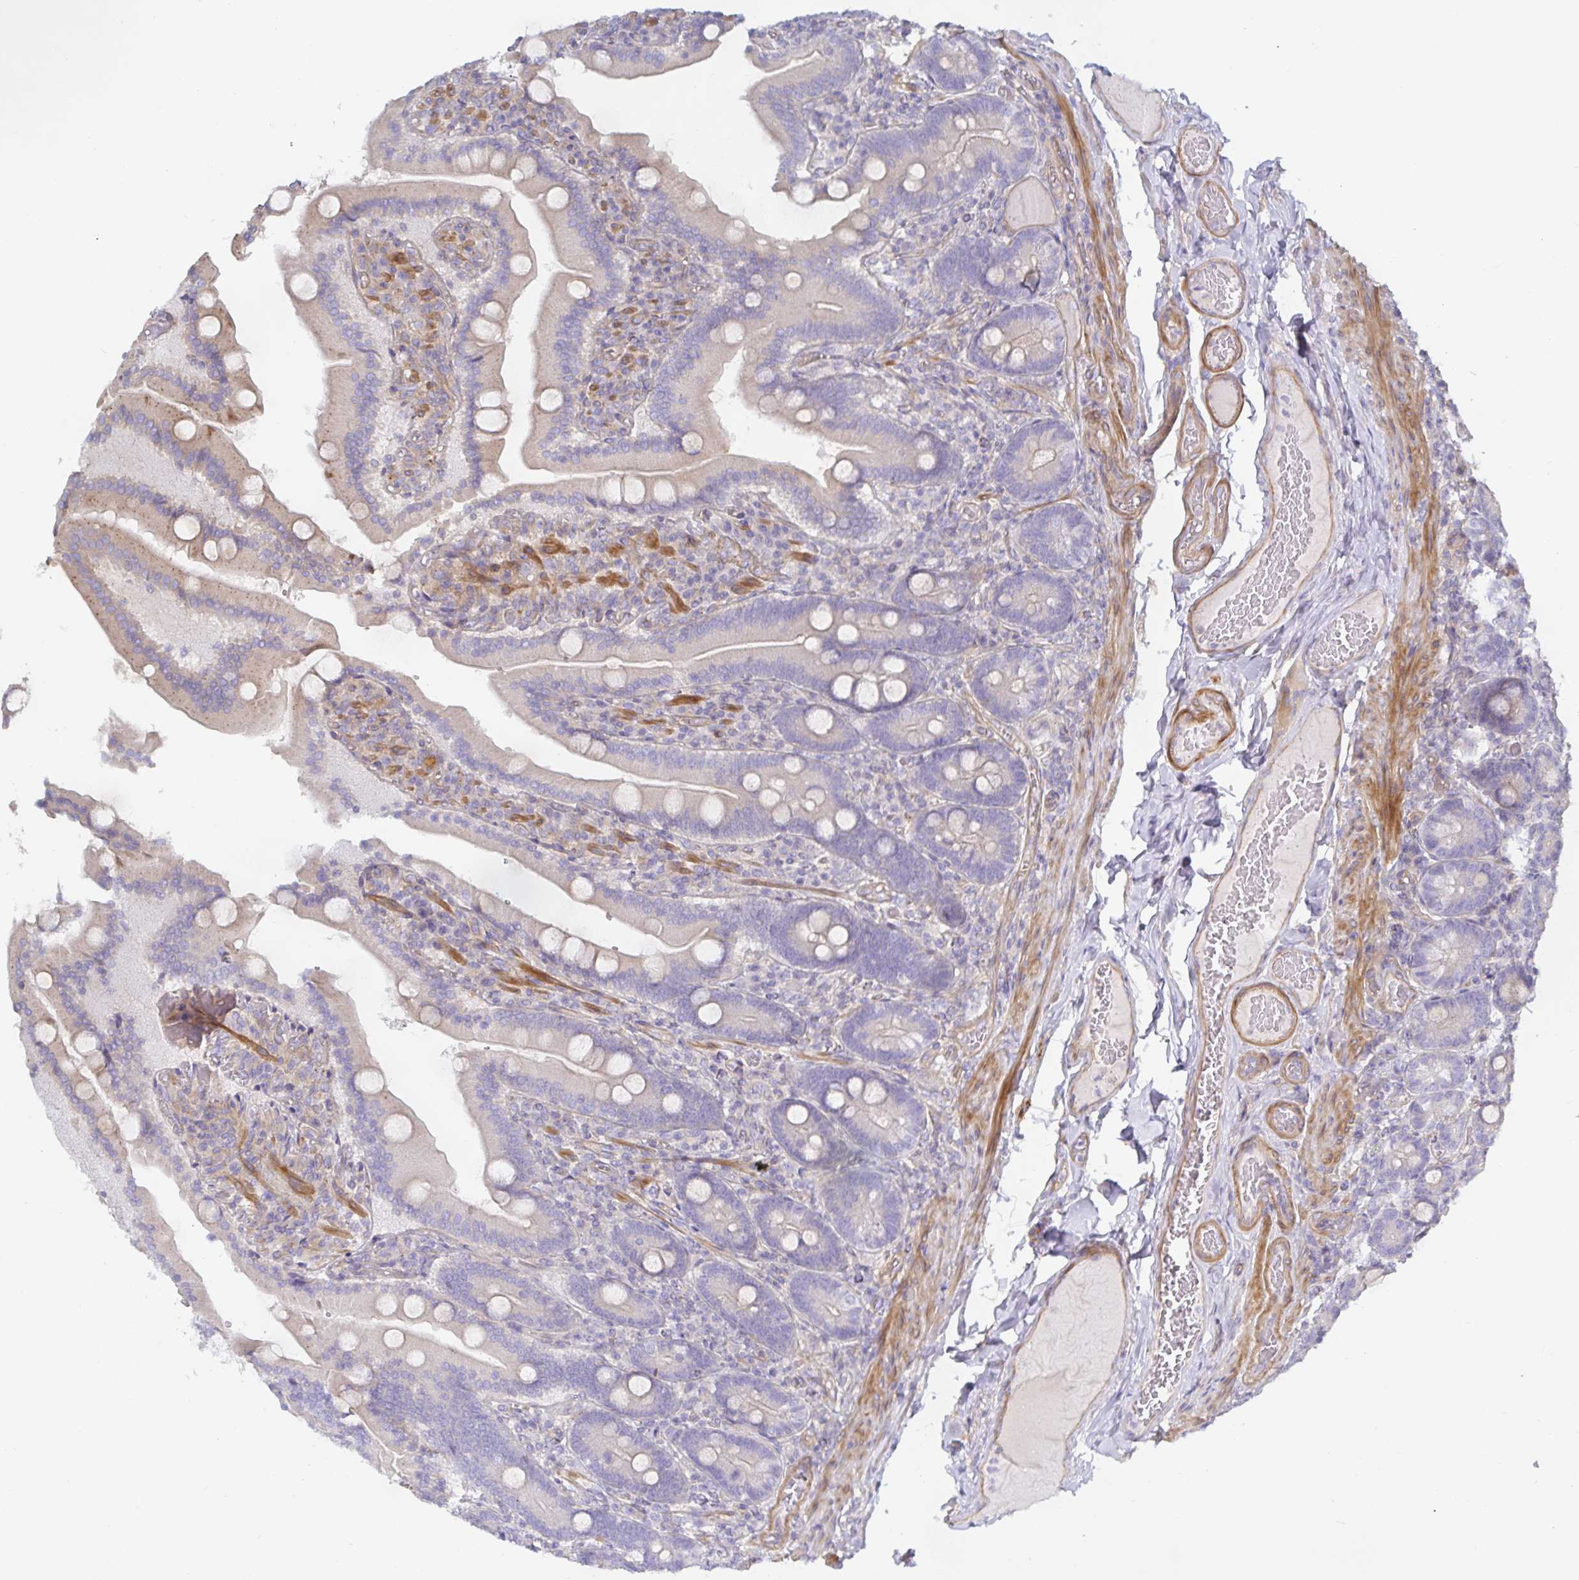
{"staining": {"intensity": "weak", "quantity": "<25%", "location": "cytoplasmic/membranous"}, "tissue": "duodenum", "cell_type": "Glandular cells", "image_type": "normal", "snomed": [{"axis": "morphology", "description": "Normal tissue, NOS"}, {"axis": "topography", "description": "Duodenum"}], "caption": "Glandular cells are negative for brown protein staining in unremarkable duodenum. (IHC, brightfield microscopy, high magnification).", "gene": "METTL22", "patient": {"sex": "female", "age": 62}}